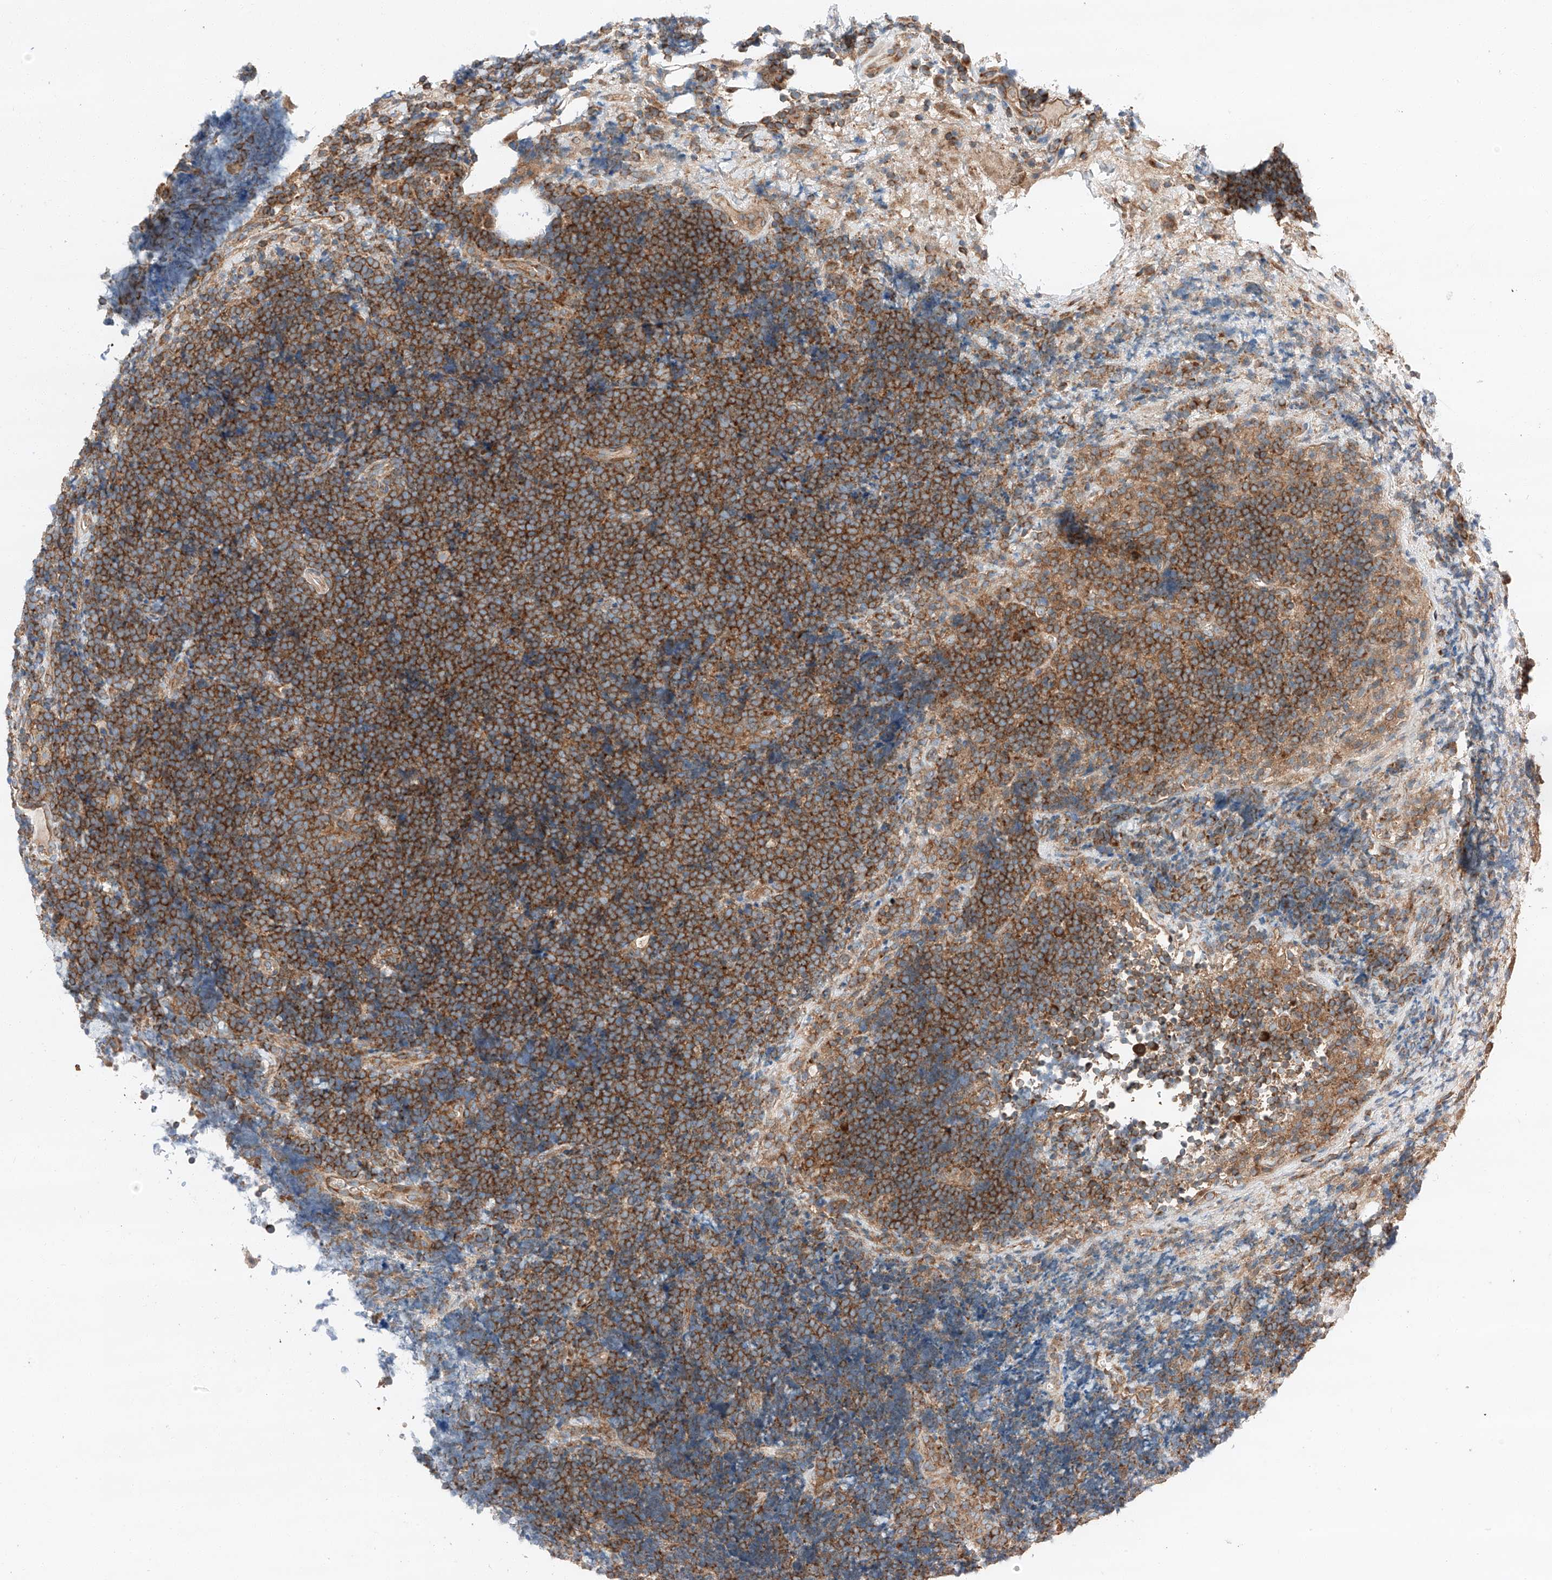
{"staining": {"intensity": "strong", "quantity": ">75%", "location": "cytoplasmic/membranous"}, "tissue": "lymphoma", "cell_type": "Tumor cells", "image_type": "cancer", "snomed": [{"axis": "morphology", "description": "Malignant lymphoma, non-Hodgkin's type, High grade"}, {"axis": "topography", "description": "Lymph node"}], "caption": "Protein expression analysis of lymphoma displays strong cytoplasmic/membranous positivity in about >75% of tumor cells.", "gene": "ZC3H15", "patient": {"sex": "male", "age": 13}}